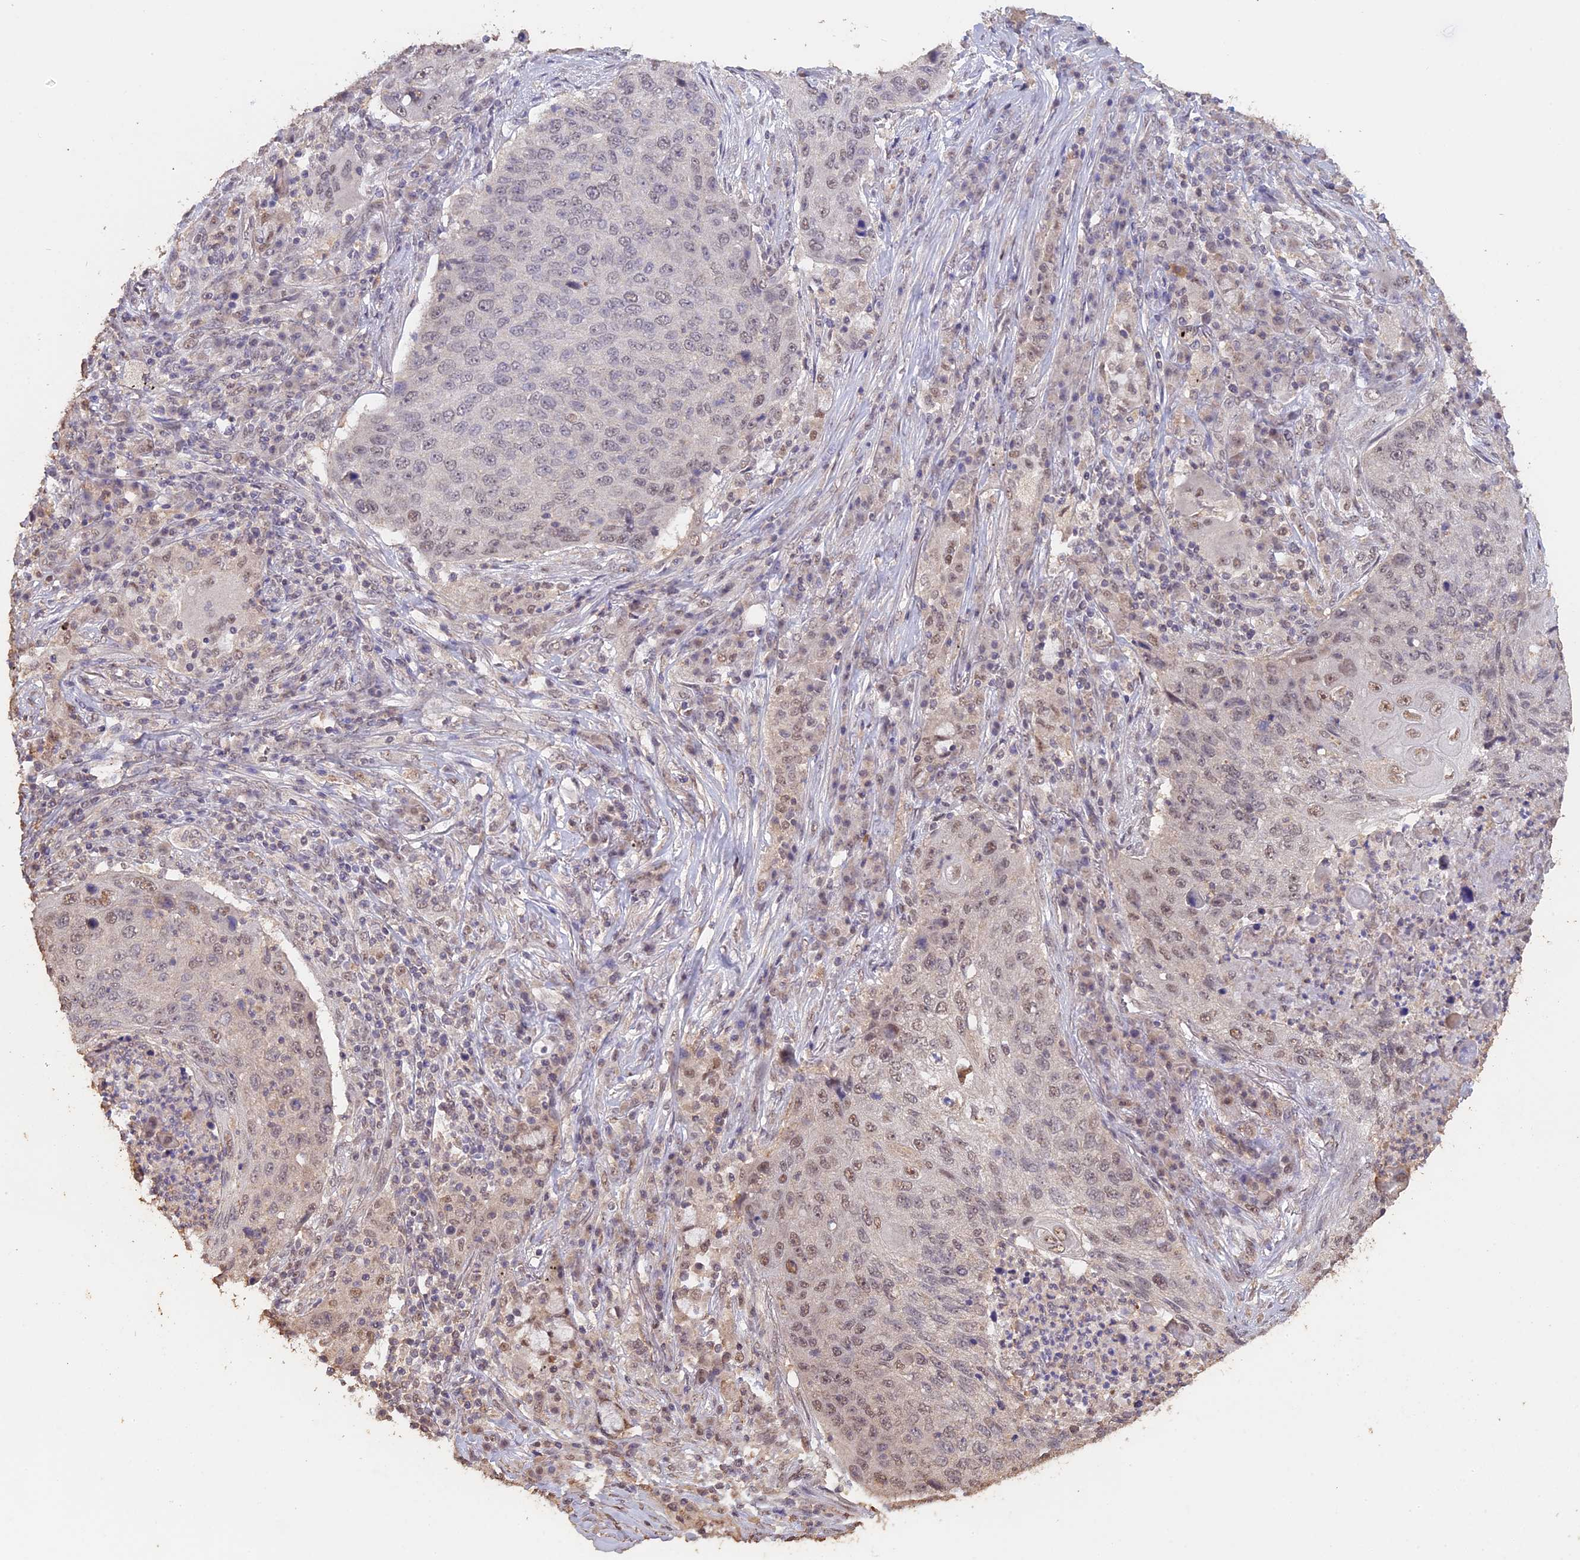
{"staining": {"intensity": "weak", "quantity": "25%-75%", "location": "nuclear"}, "tissue": "lung cancer", "cell_type": "Tumor cells", "image_type": "cancer", "snomed": [{"axis": "morphology", "description": "Squamous cell carcinoma, NOS"}, {"axis": "topography", "description": "Lung"}], "caption": "Immunohistochemistry (IHC) (DAB (3,3'-diaminobenzidine)) staining of lung cancer (squamous cell carcinoma) reveals weak nuclear protein positivity in about 25%-75% of tumor cells. (DAB (3,3'-diaminobenzidine) IHC, brown staining for protein, blue staining for nuclei).", "gene": "PSMC6", "patient": {"sex": "female", "age": 63}}